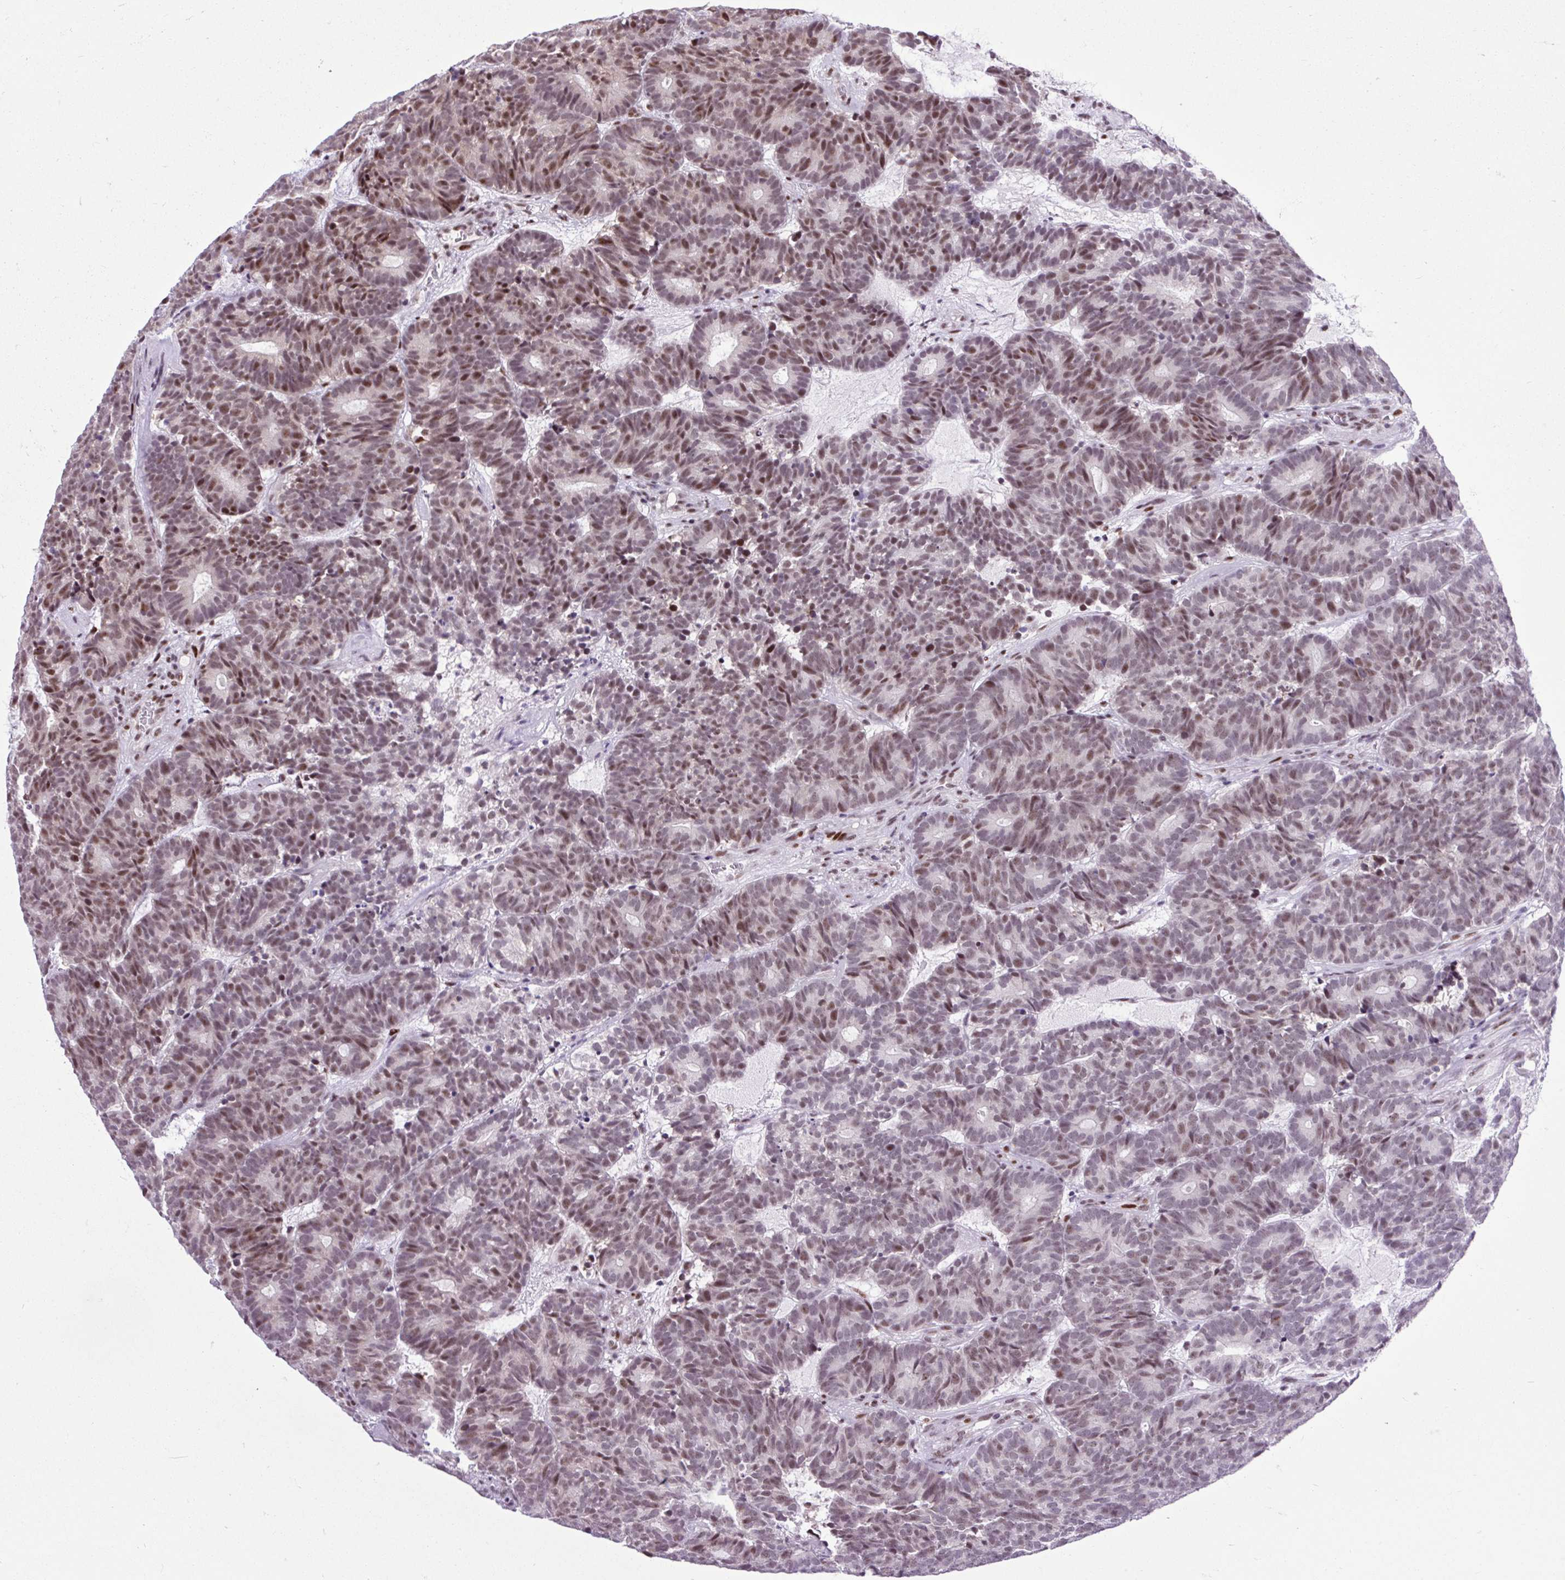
{"staining": {"intensity": "moderate", "quantity": "25%-75%", "location": "nuclear"}, "tissue": "head and neck cancer", "cell_type": "Tumor cells", "image_type": "cancer", "snomed": [{"axis": "morphology", "description": "Adenocarcinoma, NOS"}, {"axis": "topography", "description": "Head-Neck"}], "caption": "Moderate nuclear protein staining is seen in approximately 25%-75% of tumor cells in head and neck adenocarcinoma.", "gene": "CLK2", "patient": {"sex": "female", "age": 81}}